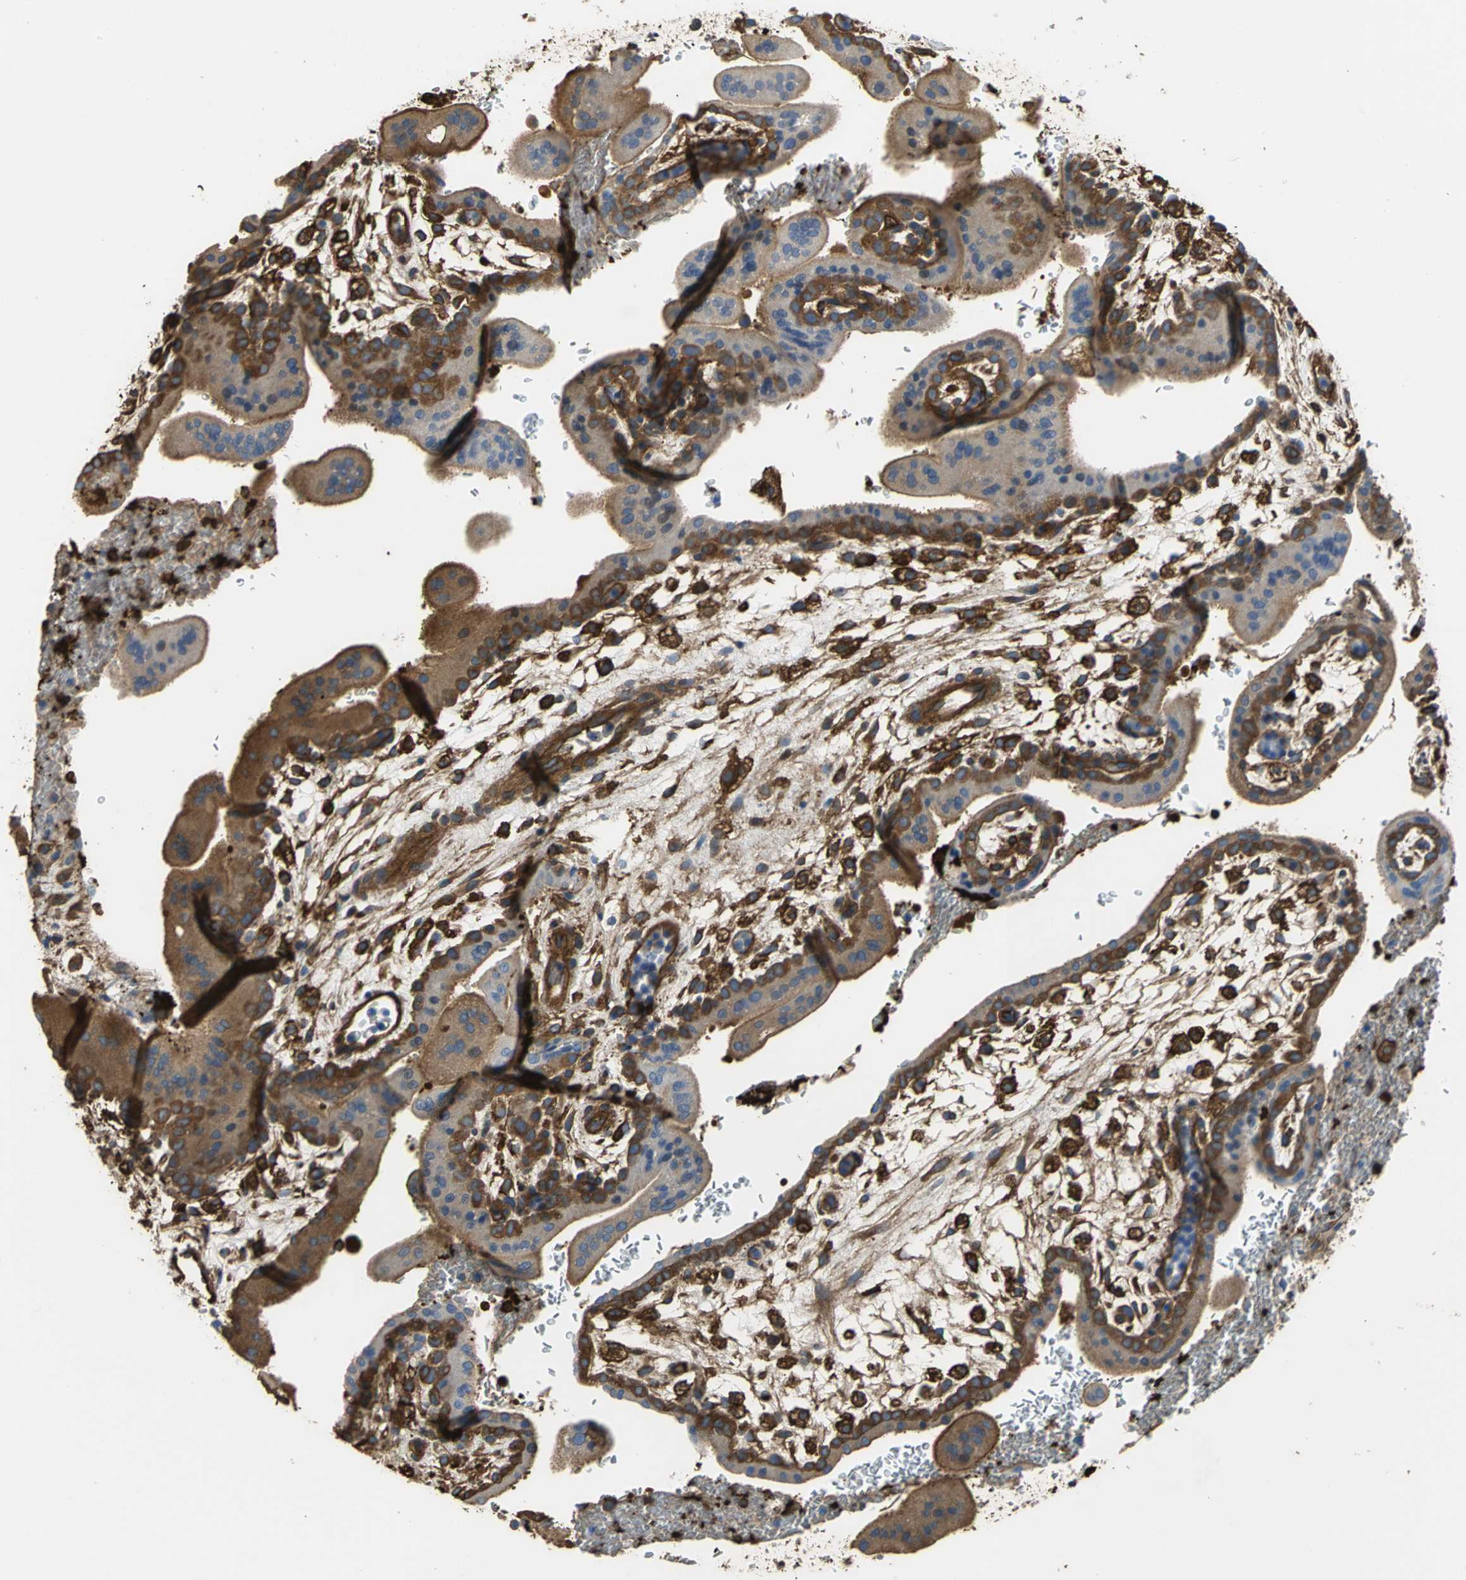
{"staining": {"intensity": "strong", "quantity": ">75%", "location": "cytoplasmic/membranous"}, "tissue": "placenta", "cell_type": "Decidual cells", "image_type": "normal", "snomed": [{"axis": "morphology", "description": "Normal tissue, NOS"}, {"axis": "topography", "description": "Placenta"}], "caption": "IHC of benign placenta exhibits high levels of strong cytoplasmic/membranous staining in approximately >75% of decidual cells. (DAB (3,3'-diaminobenzidine) IHC, brown staining for protein, blue staining for nuclei).", "gene": "TLN1", "patient": {"sex": "female", "age": 35}}